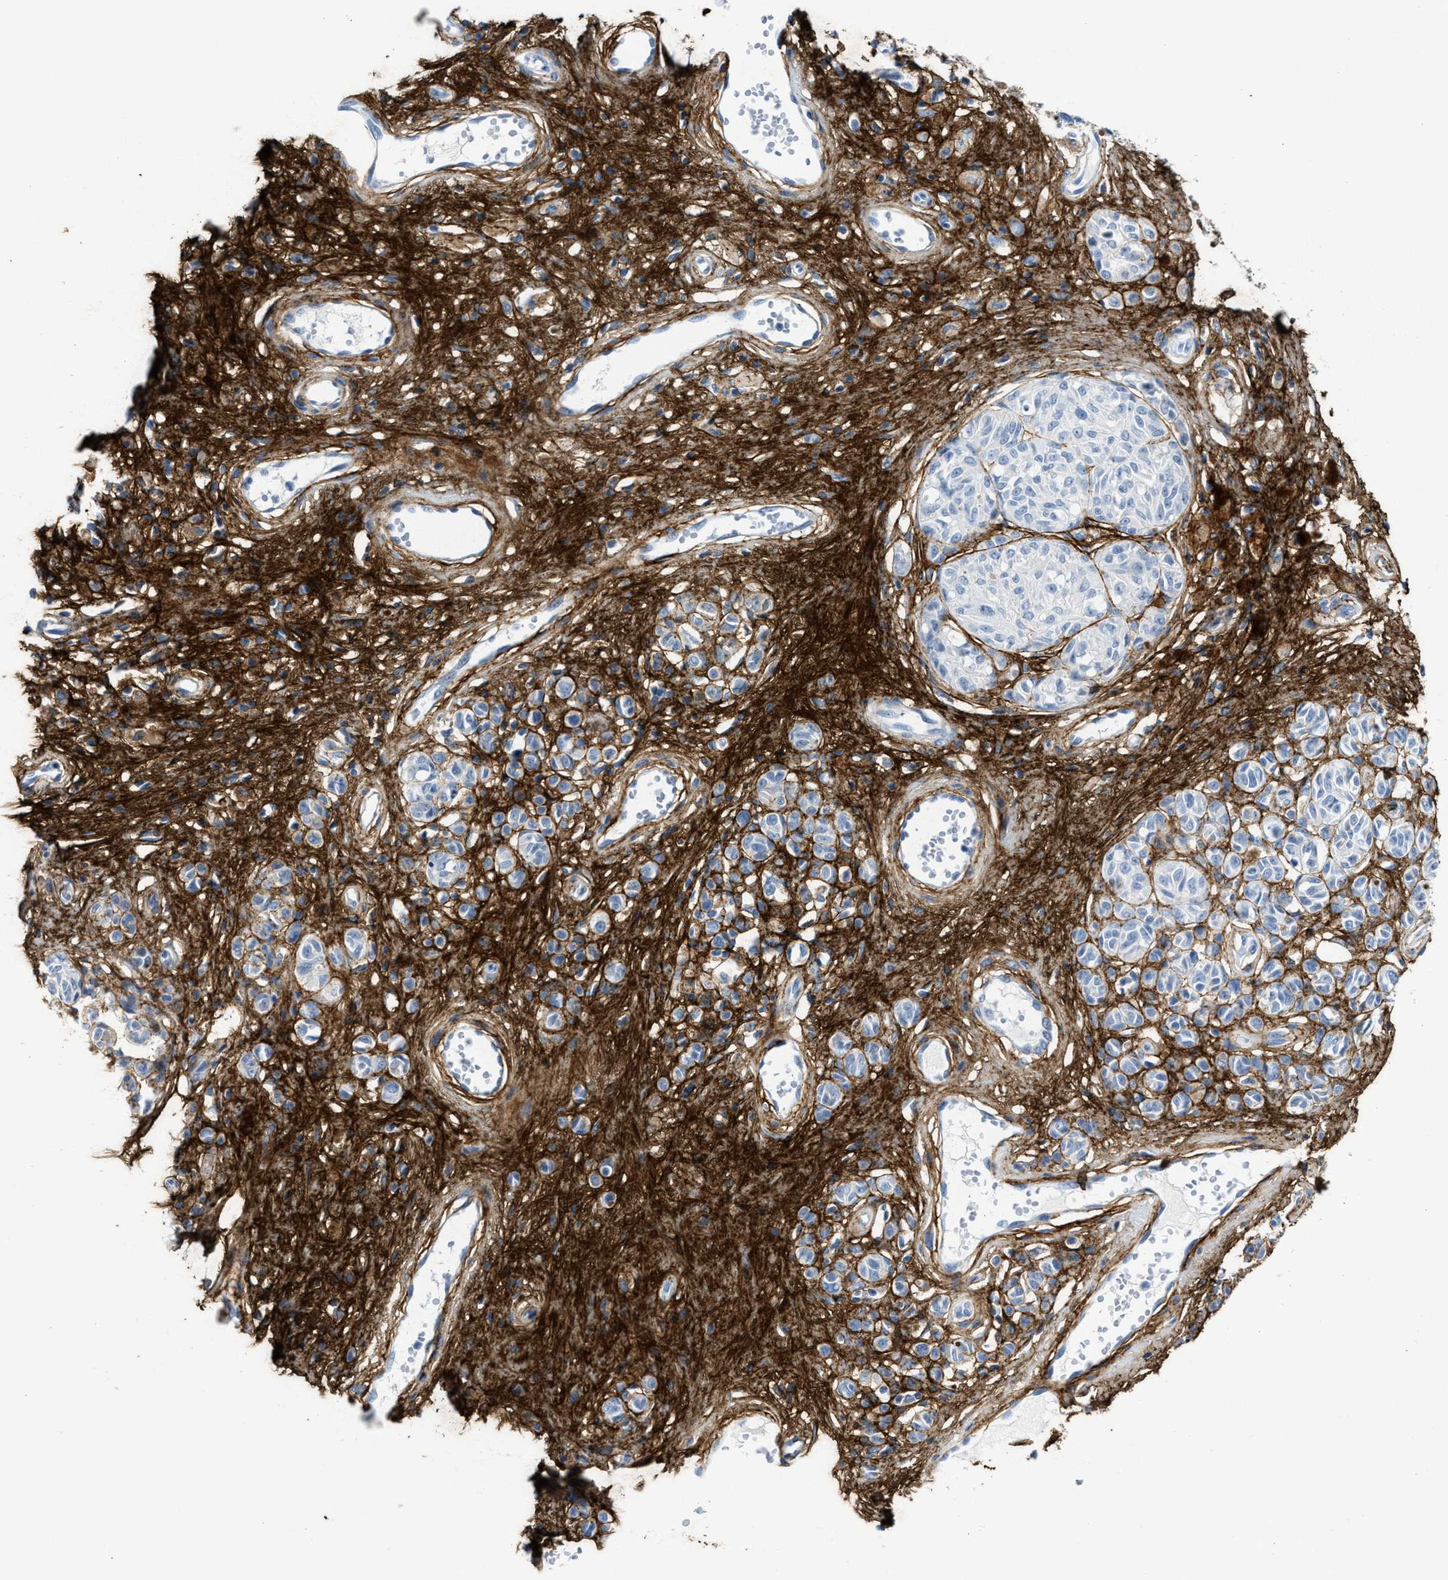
{"staining": {"intensity": "moderate", "quantity": "<25%", "location": "cytoplasmic/membranous"}, "tissue": "melanoma", "cell_type": "Tumor cells", "image_type": "cancer", "snomed": [{"axis": "morphology", "description": "Malignant melanoma, NOS"}, {"axis": "topography", "description": "Skin"}], "caption": "Immunohistochemical staining of human malignant melanoma displays low levels of moderate cytoplasmic/membranous staining in about <25% of tumor cells. (IHC, brightfield microscopy, high magnification).", "gene": "TNR", "patient": {"sex": "female", "age": 64}}